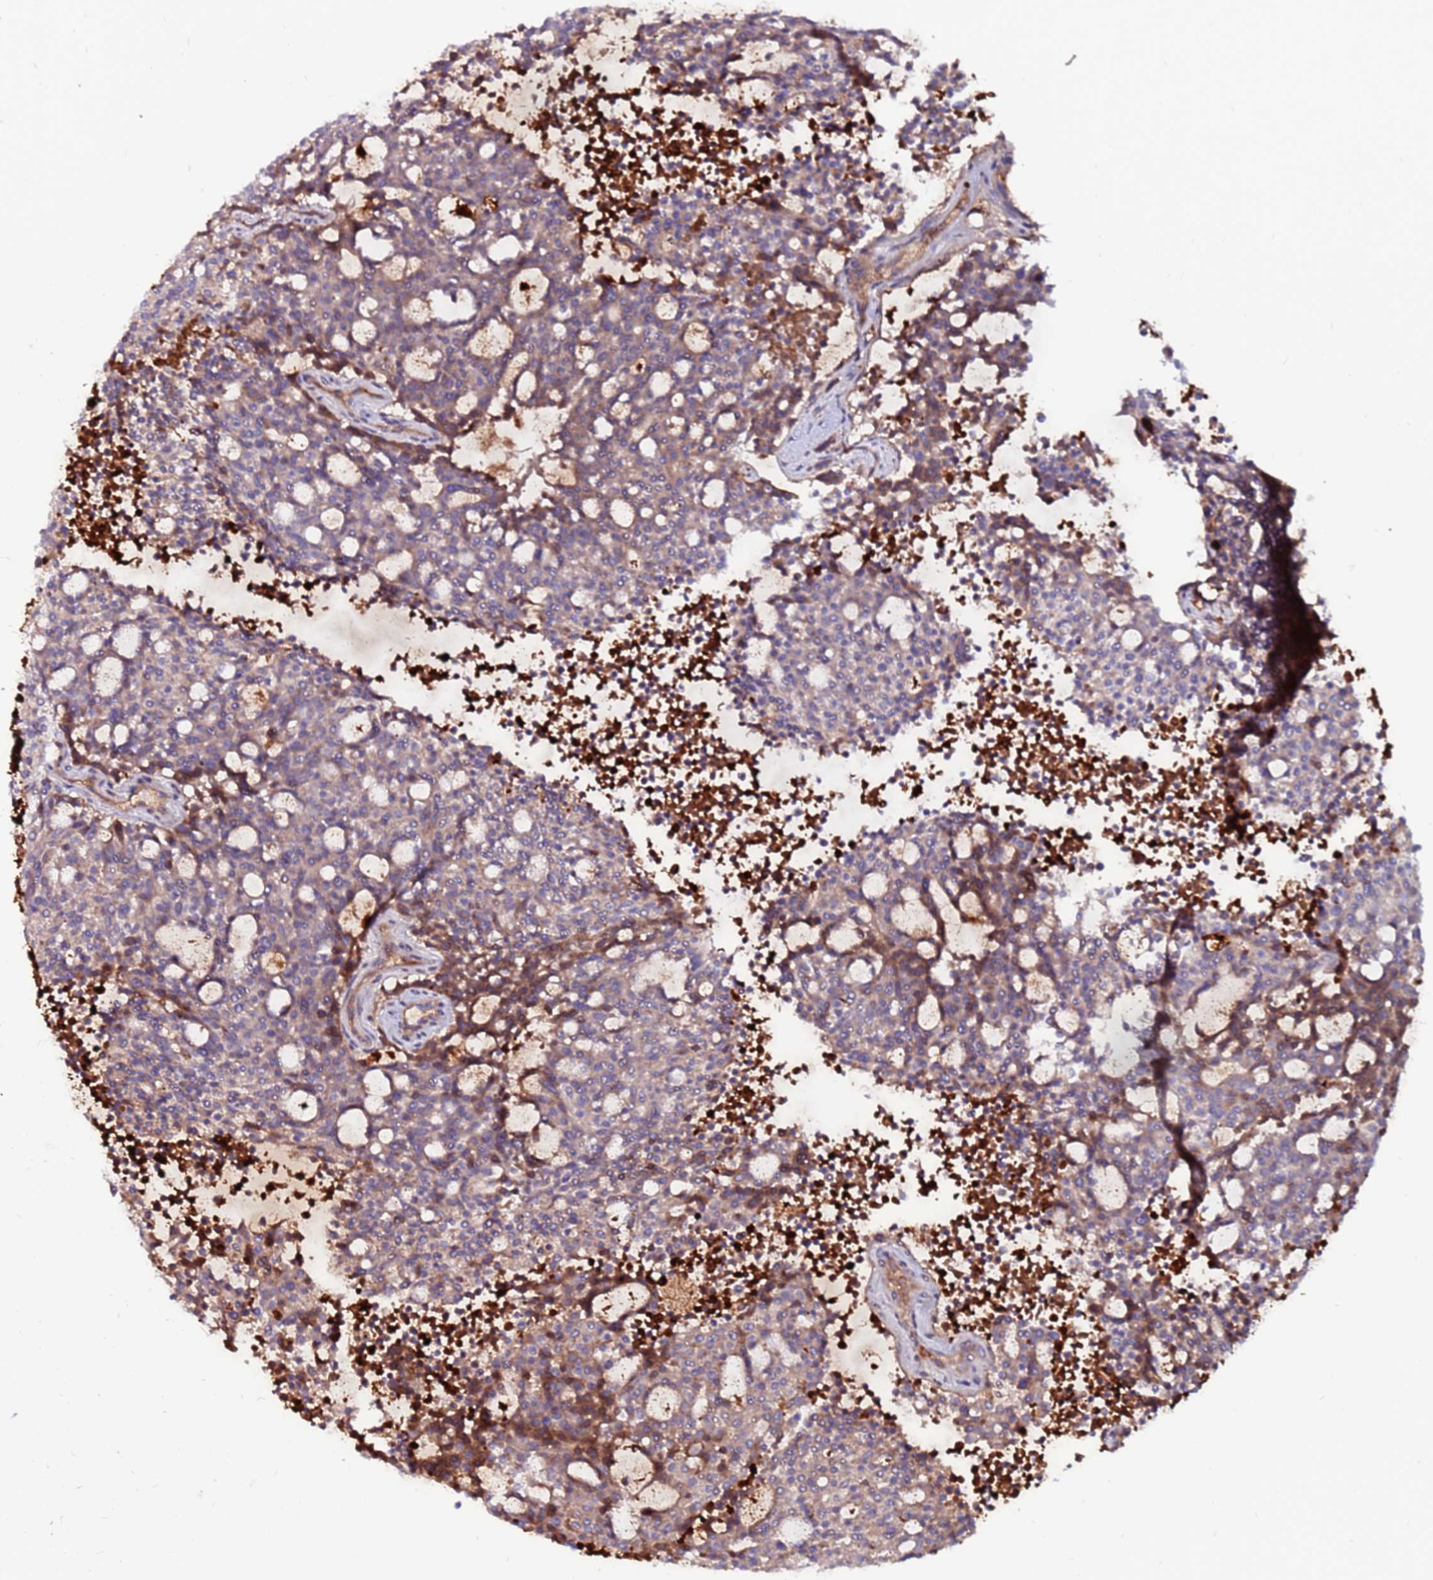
{"staining": {"intensity": "moderate", "quantity": "25%-75%", "location": "cytoplasmic/membranous"}, "tissue": "carcinoid", "cell_type": "Tumor cells", "image_type": "cancer", "snomed": [{"axis": "morphology", "description": "Carcinoid, malignant, NOS"}, {"axis": "topography", "description": "Pancreas"}], "caption": "Carcinoid tissue exhibits moderate cytoplasmic/membranous positivity in about 25%-75% of tumor cells", "gene": "CCDC71", "patient": {"sex": "female", "age": 54}}